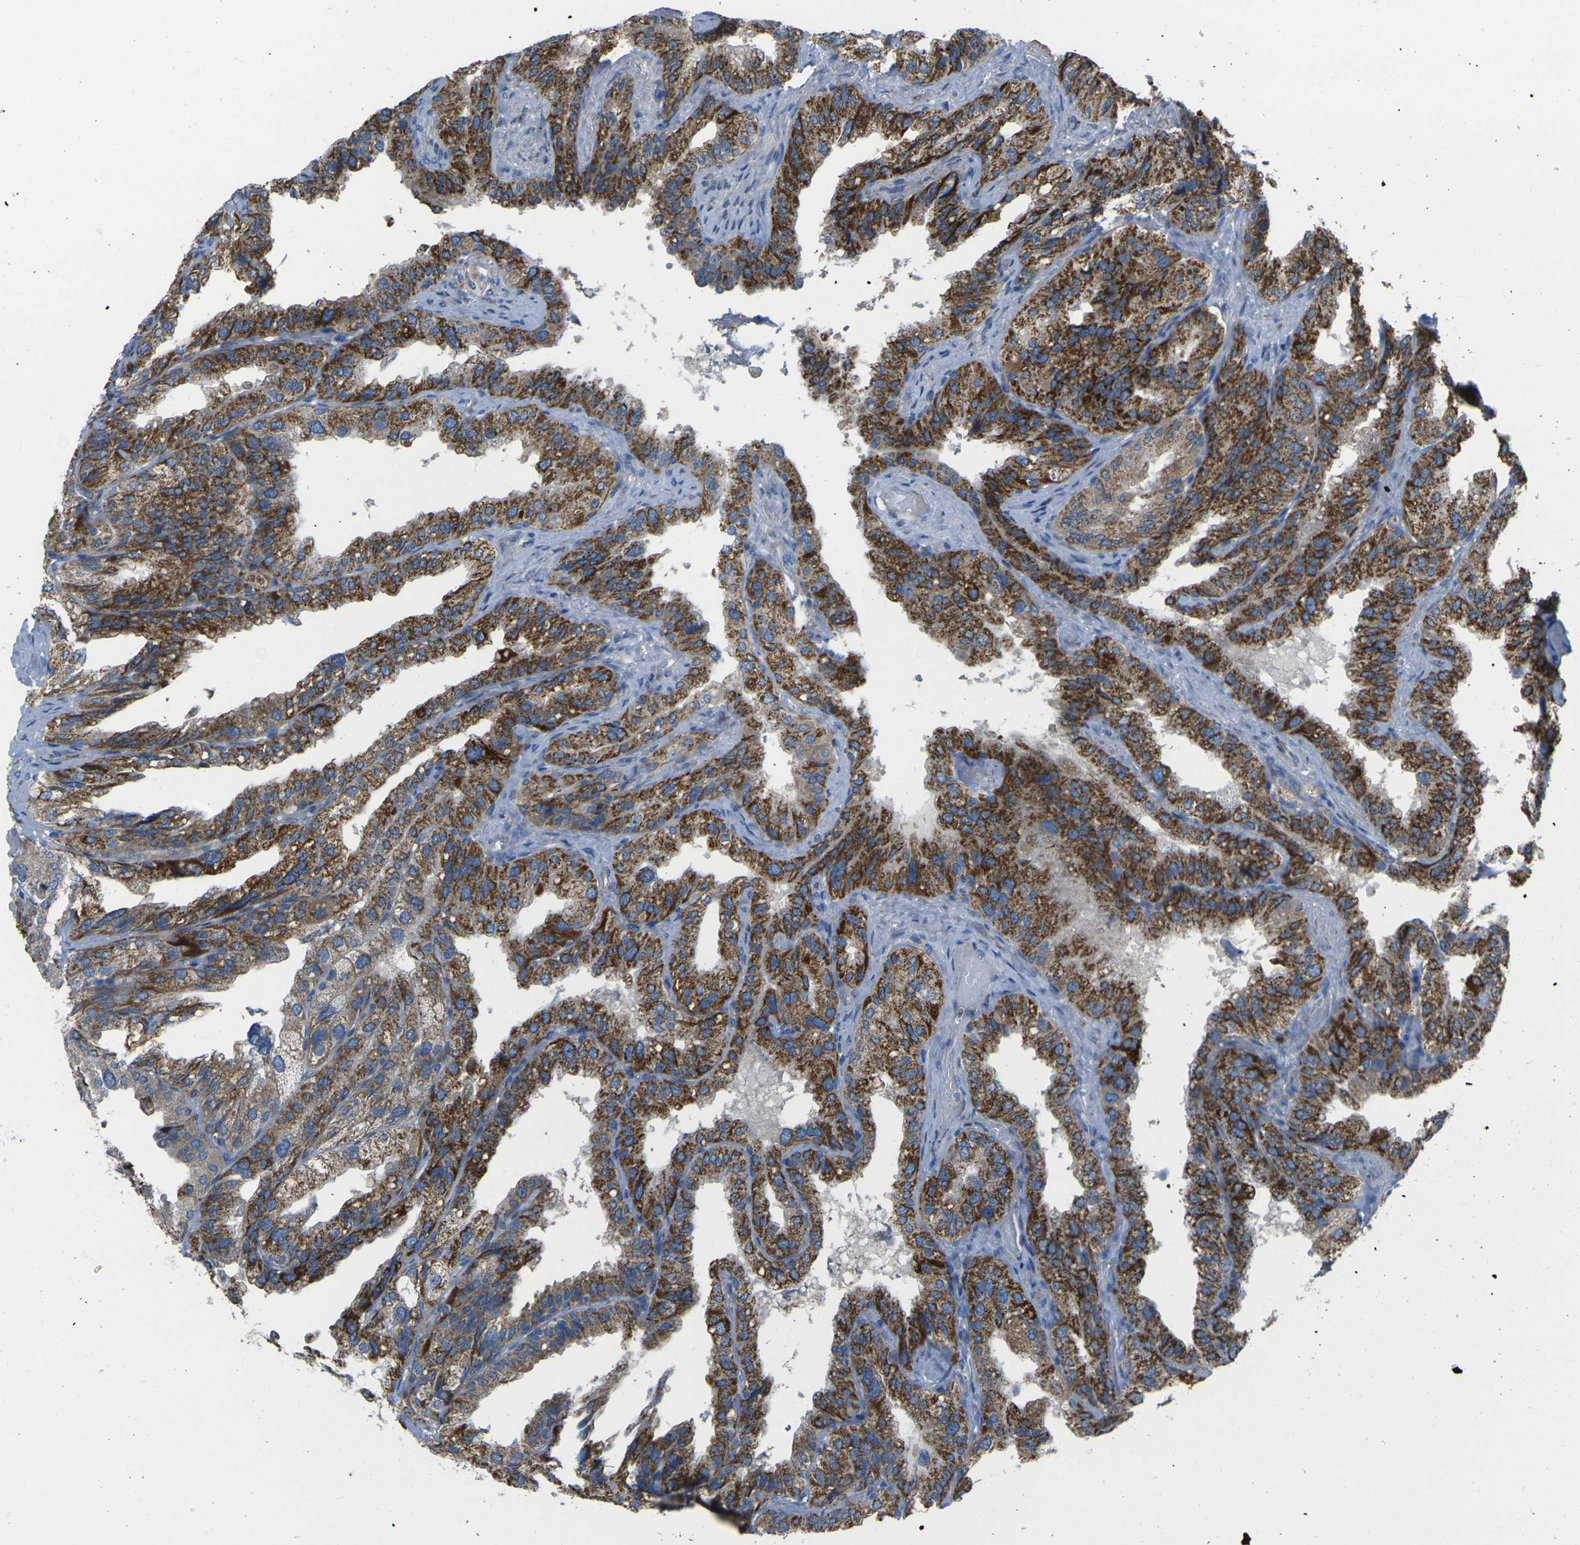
{"staining": {"intensity": "strong", "quantity": ">75%", "location": "cytoplasmic/membranous"}, "tissue": "seminal vesicle", "cell_type": "Glandular cells", "image_type": "normal", "snomed": [{"axis": "morphology", "description": "Normal tissue, NOS"}, {"axis": "topography", "description": "Seminal veicle"}], "caption": "Immunohistochemistry (IHC) photomicrograph of unremarkable seminal vesicle stained for a protein (brown), which demonstrates high levels of strong cytoplasmic/membranous expression in approximately >75% of glandular cells.", "gene": "TMEM120B", "patient": {"sex": "male", "age": 68}}